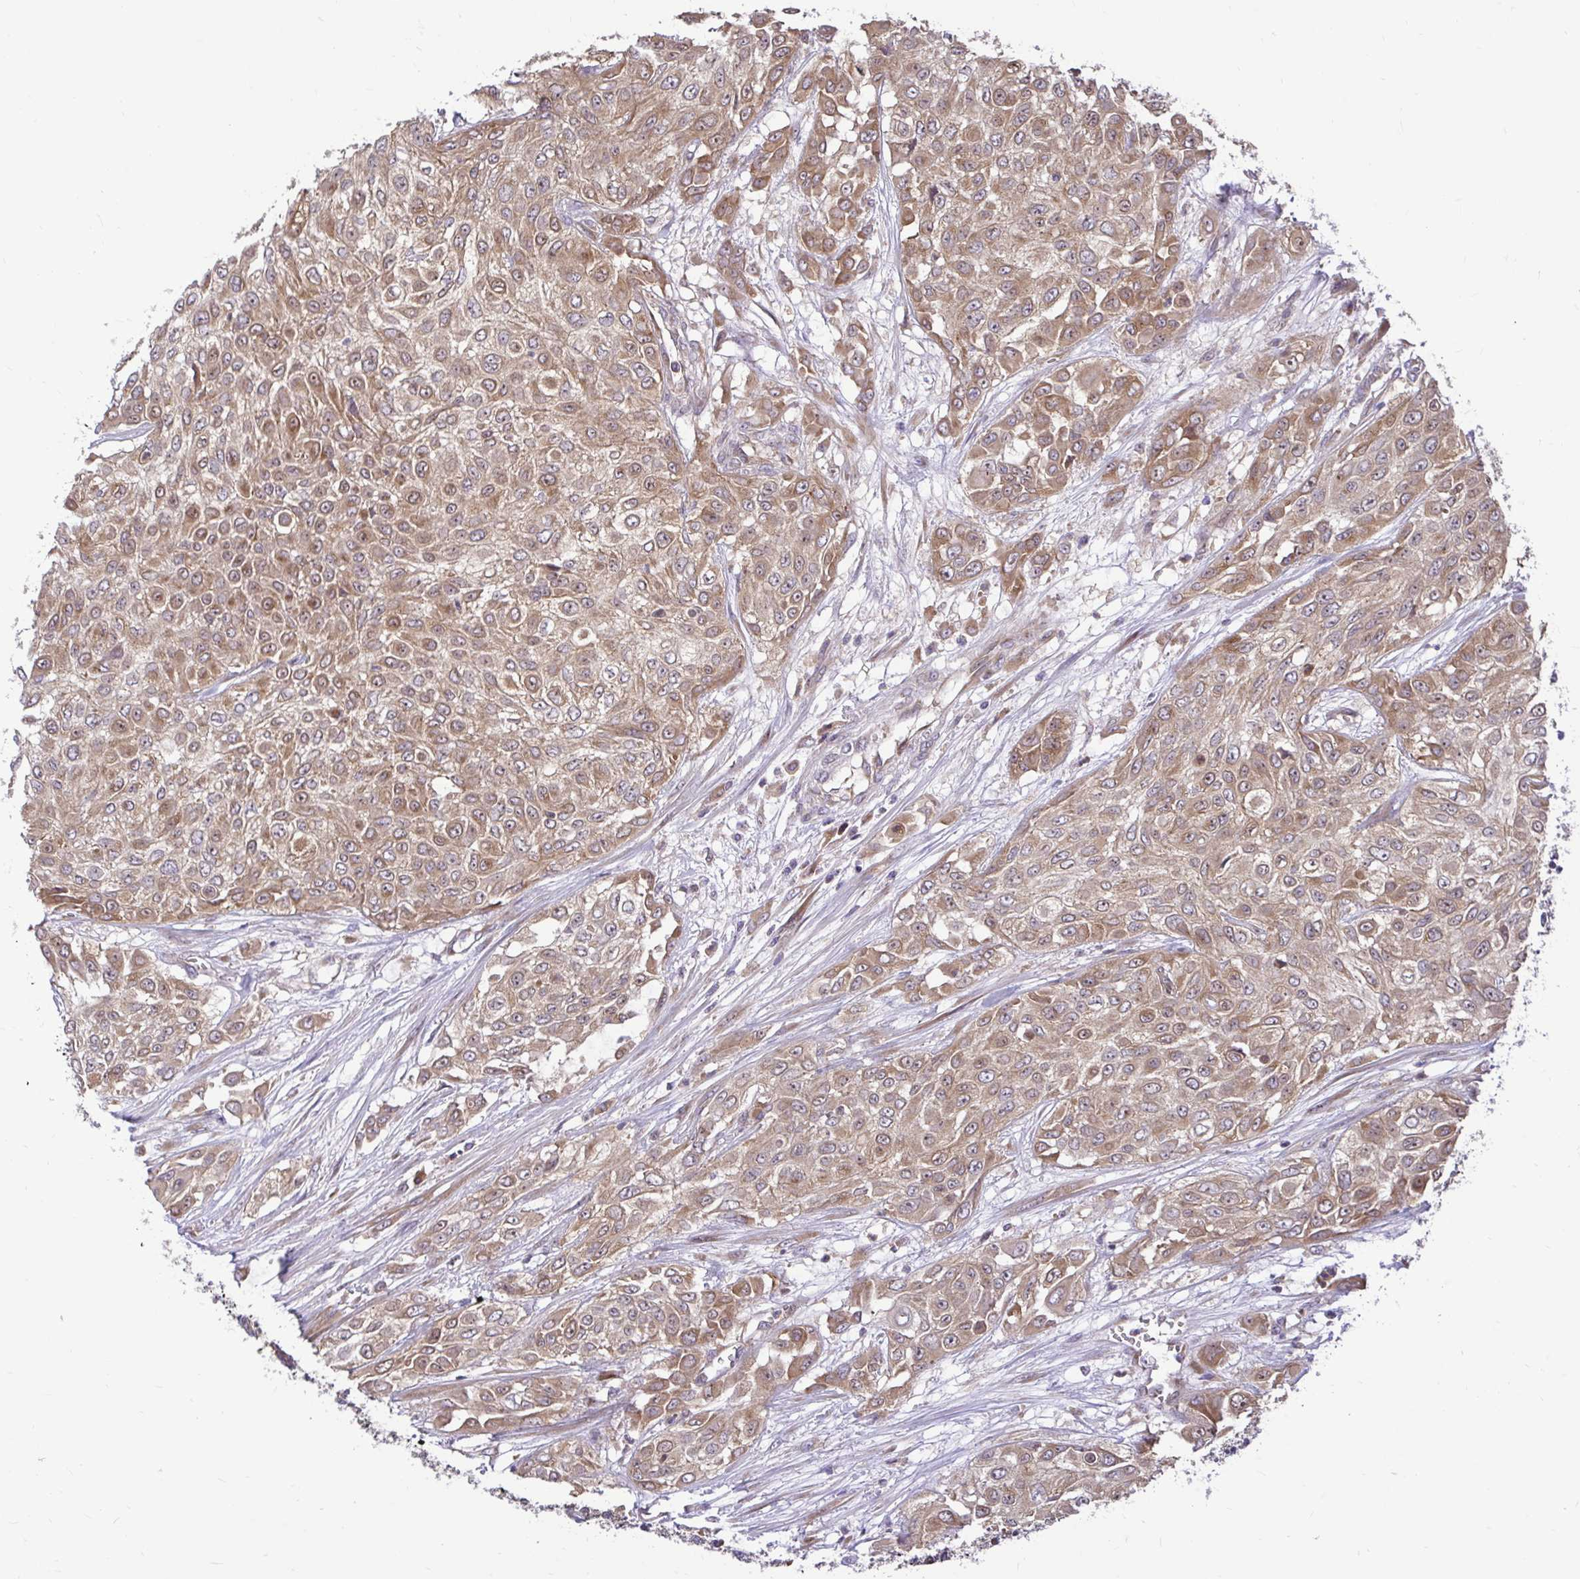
{"staining": {"intensity": "moderate", "quantity": ">75%", "location": "cytoplasmic/membranous"}, "tissue": "urothelial cancer", "cell_type": "Tumor cells", "image_type": "cancer", "snomed": [{"axis": "morphology", "description": "Urothelial carcinoma, High grade"}, {"axis": "topography", "description": "Urinary bladder"}], "caption": "There is medium levels of moderate cytoplasmic/membranous staining in tumor cells of urothelial cancer, as demonstrated by immunohistochemical staining (brown color).", "gene": "VTI1B", "patient": {"sex": "male", "age": 57}}